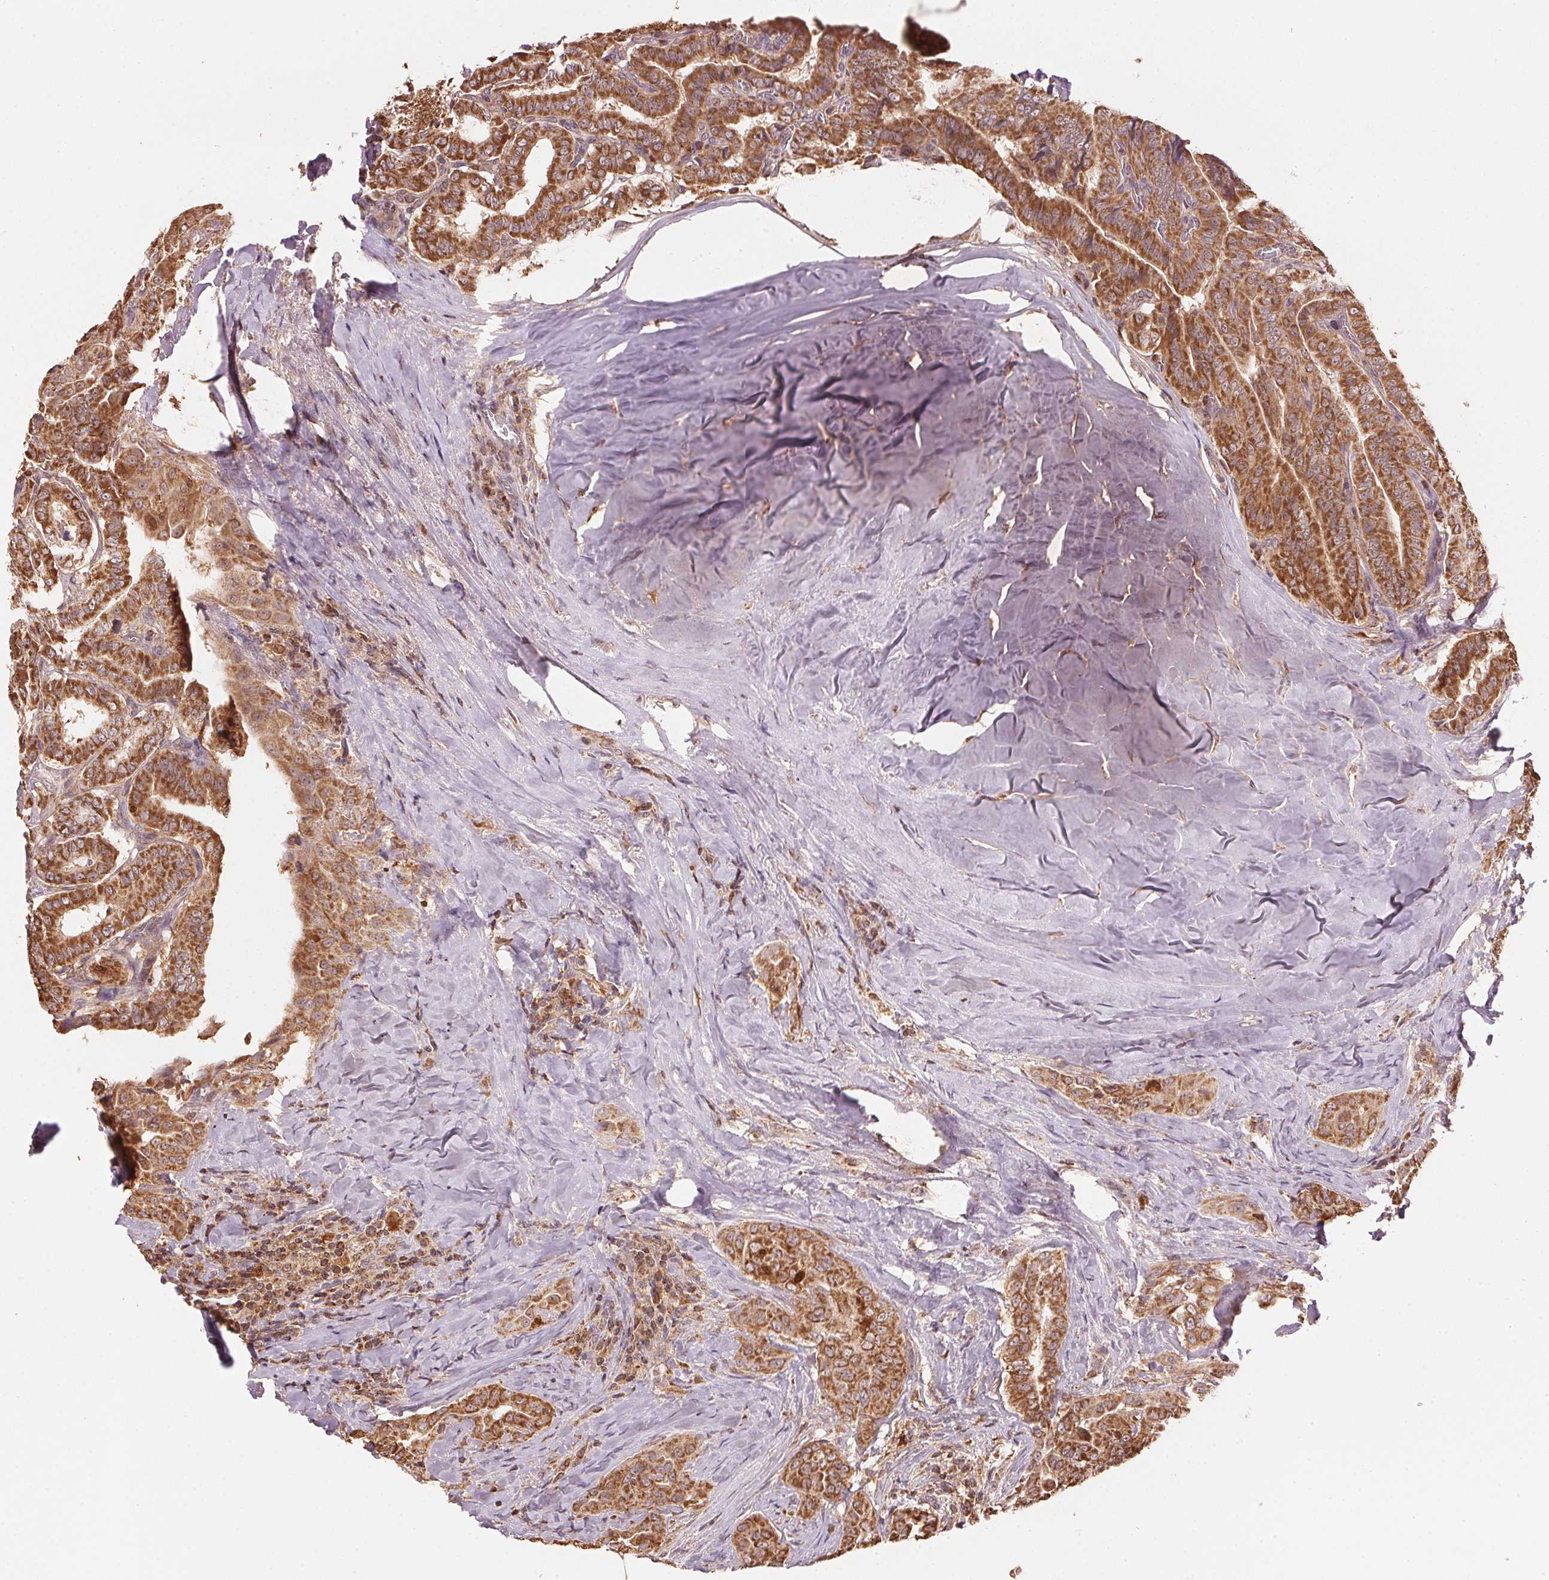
{"staining": {"intensity": "strong", "quantity": ">75%", "location": "cytoplasmic/membranous"}, "tissue": "thyroid cancer", "cell_type": "Tumor cells", "image_type": "cancer", "snomed": [{"axis": "morphology", "description": "Papillary adenocarcinoma, NOS"}, {"axis": "morphology", "description": "Papillary adenoma metastatic"}, {"axis": "topography", "description": "Thyroid gland"}], "caption": "Approximately >75% of tumor cells in human thyroid papillary adenocarcinoma reveal strong cytoplasmic/membranous protein staining as visualized by brown immunohistochemical staining.", "gene": "ARHGAP6", "patient": {"sex": "female", "age": 50}}